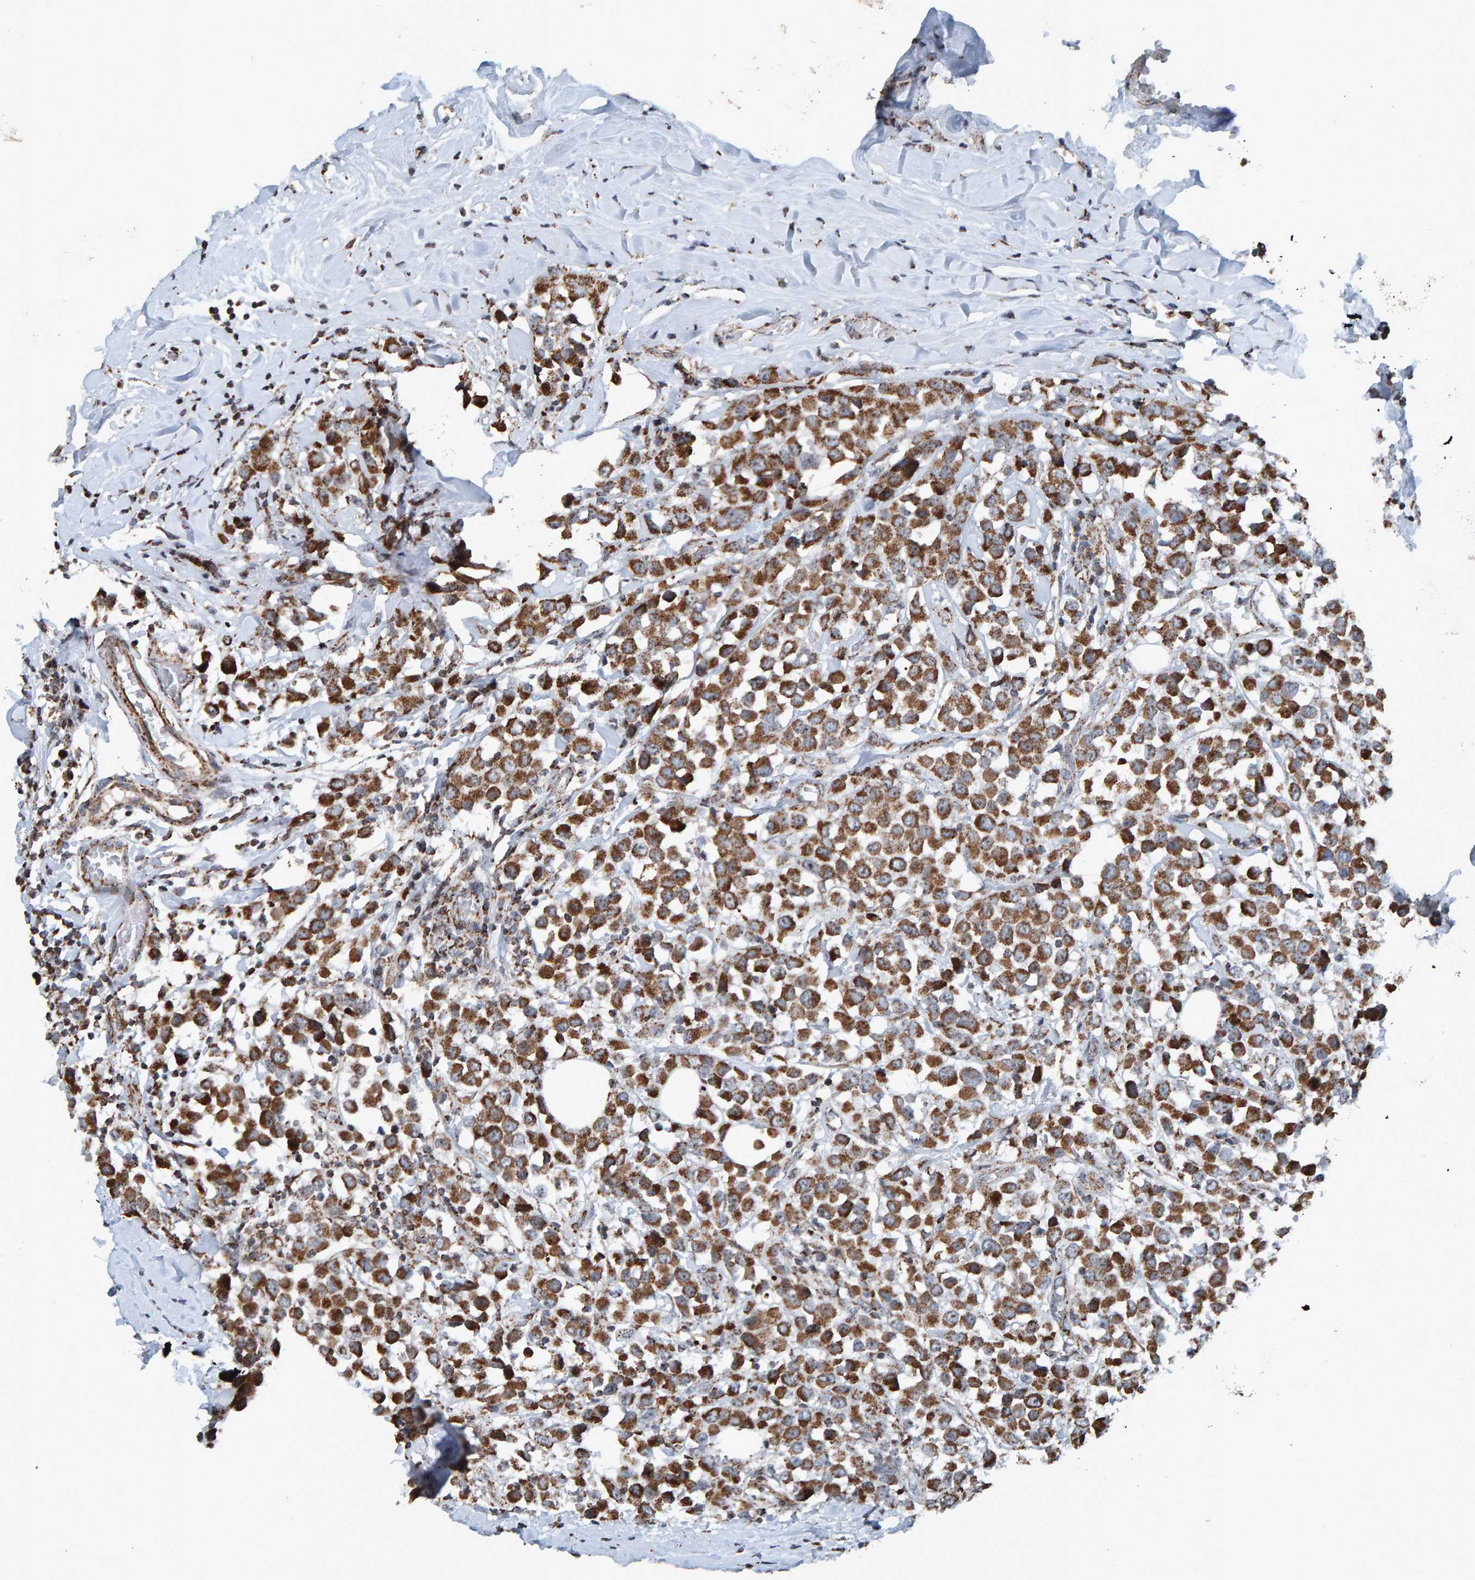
{"staining": {"intensity": "strong", "quantity": ">75%", "location": "cytoplasmic/membranous"}, "tissue": "breast cancer", "cell_type": "Tumor cells", "image_type": "cancer", "snomed": [{"axis": "morphology", "description": "Duct carcinoma"}, {"axis": "topography", "description": "Breast"}], "caption": "High-magnification brightfield microscopy of breast cancer stained with DAB (brown) and counterstained with hematoxylin (blue). tumor cells exhibit strong cytoplasmic/membranous staining is appreciated in about>75% of cells.", "gene": "ZNF48", "patient": {"sex": "female", "age": 61}}